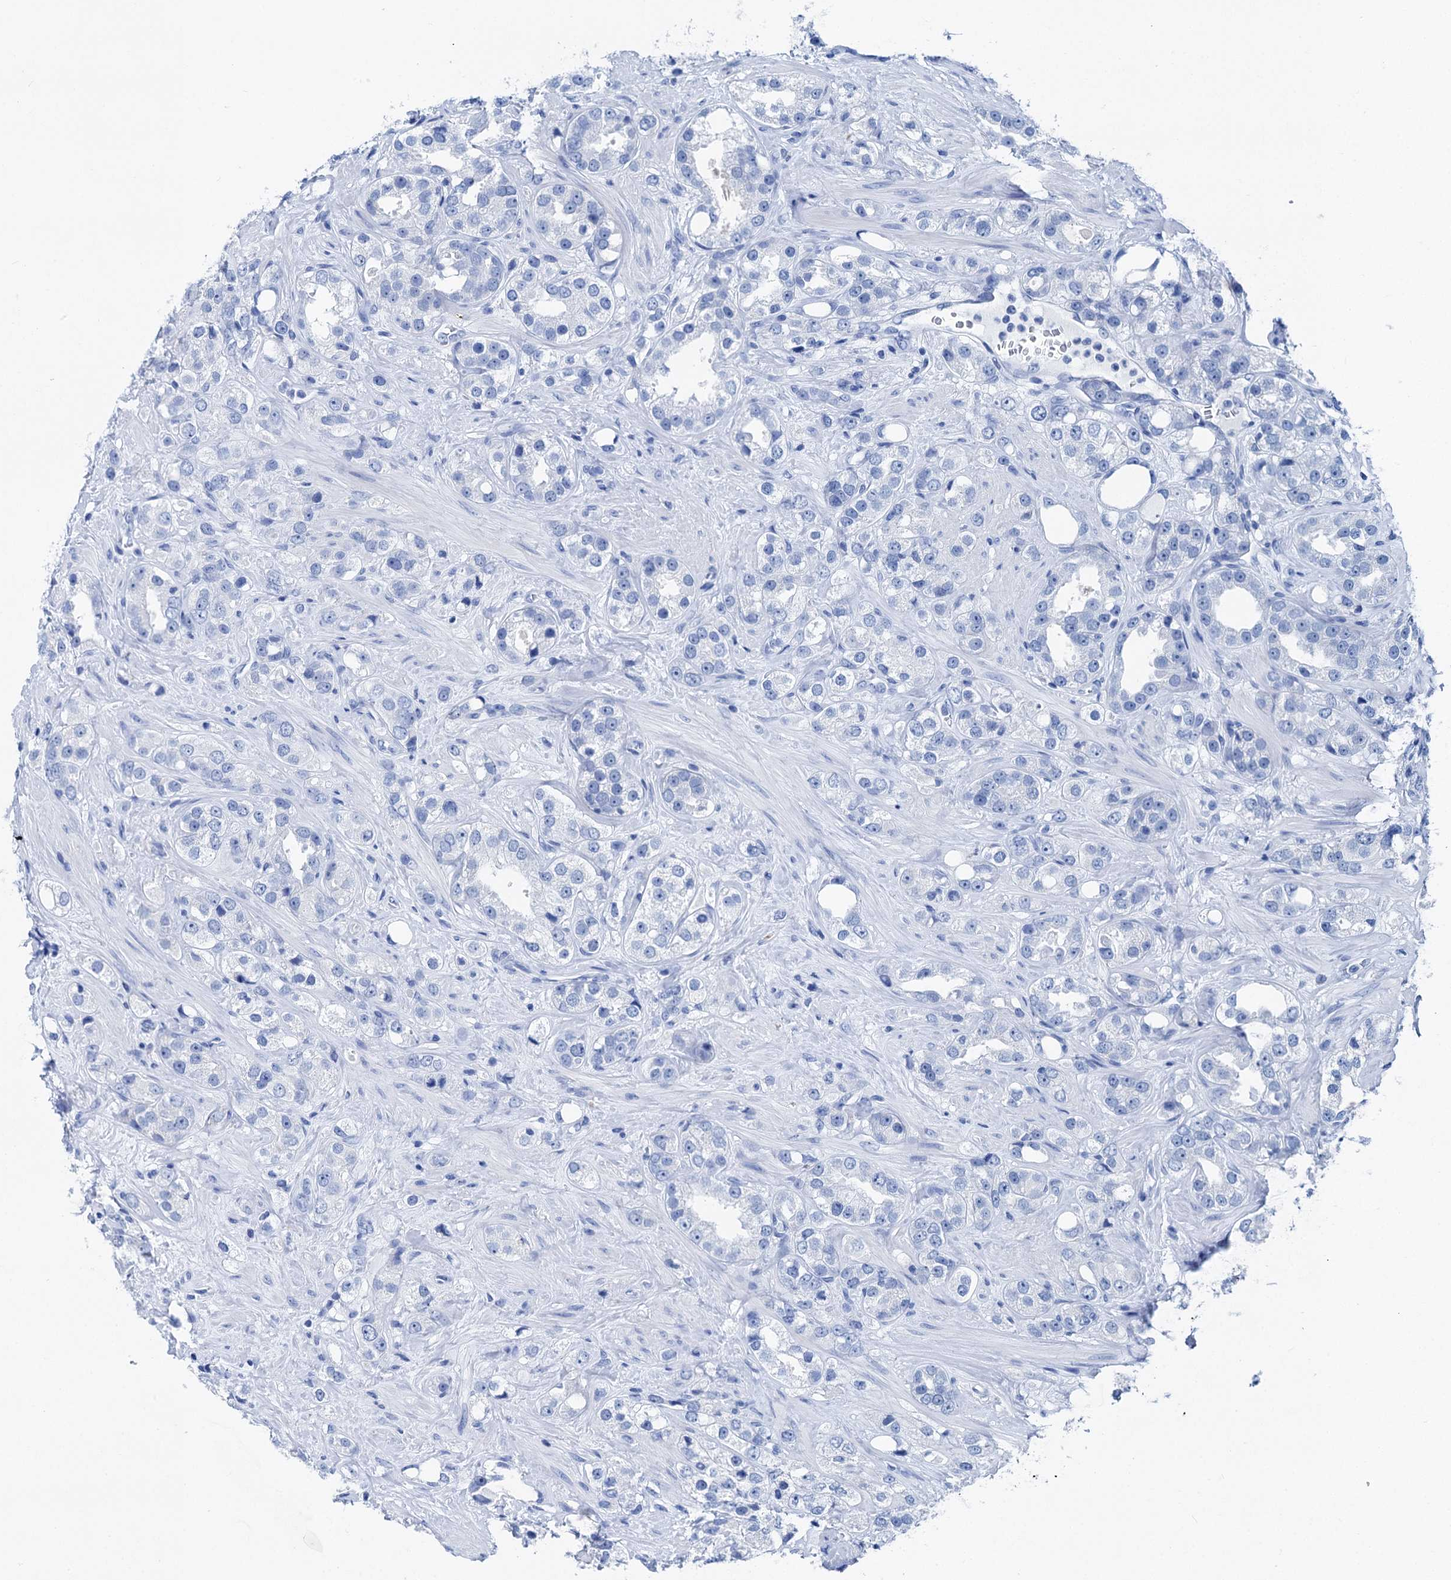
{"staining": {"intensity": "negative", "quantity": "none", "location": "none"}, "tissue": "prostate cancer", "cell_type": "Tumor cells", "image_type": "cancer", "snomed": [{"axis": "morphology", "description": "Adenocarcinoma, NOS"}, {"axis": "topography", "description": "Prostate"}], "caption": "The micrograph shows no staining of tumor cells in prostate cancer.", "gene": "BRINP1", "patient": {"sex": "male", "age": 79}}